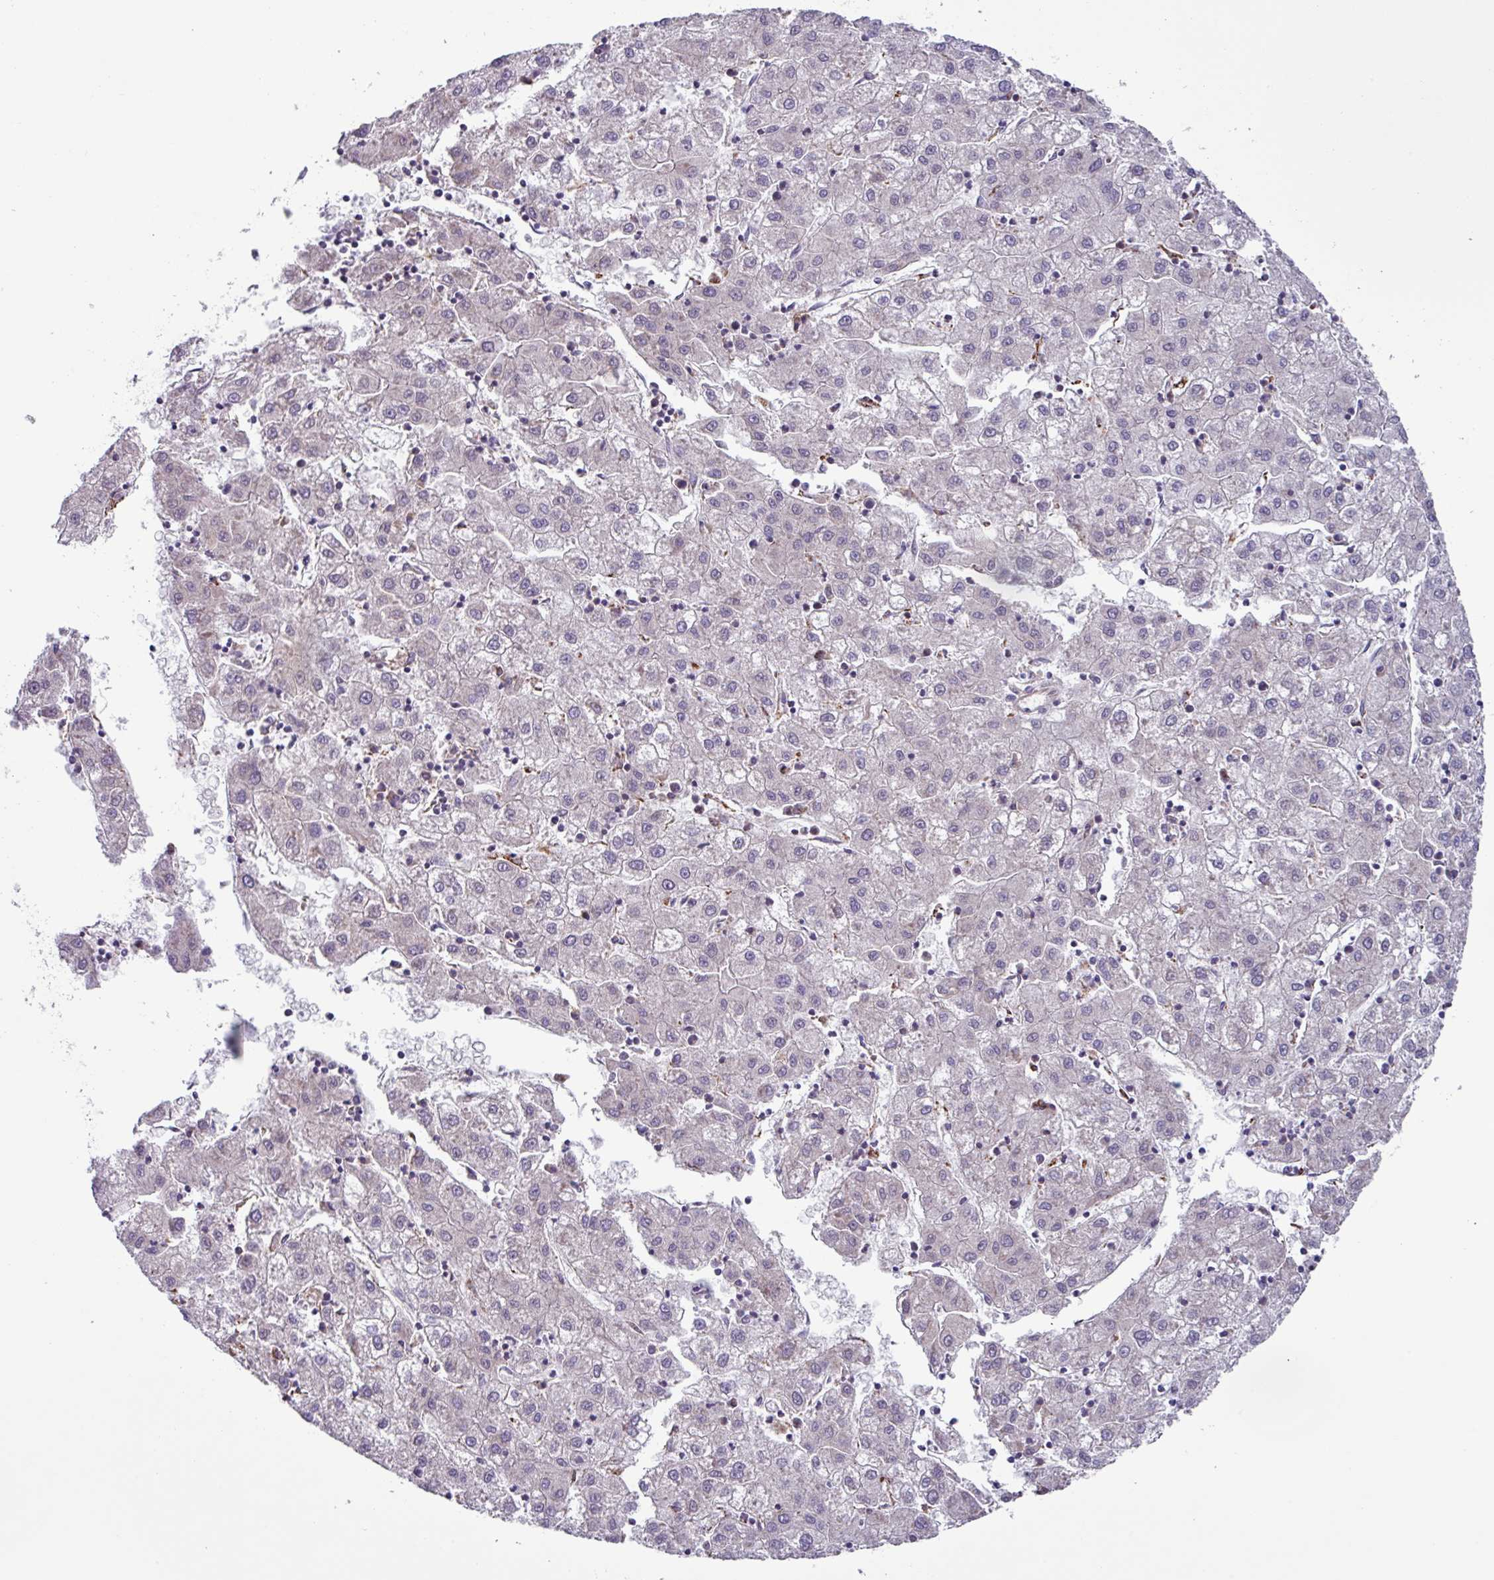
{"staining": {"intensity": "negative", "quantity": "none", "location": "none"}, "tissue": "liver cancer", "cell_type": "Tumor cells", "image_type": "cancer", "snomed": [{"axis": "morphology", "description": "Carcinoma, Hepatocellular, NOS"}, {"axis": "topography", "description": "Liver"}], "caption": "This is a photomicrograph of immunohistochemistry (IHC) staining of liver cancer (hepatocellular carcinoma), which shows no staining in tumor cells. (Brightfield microscopy of DAB immunohistochemistry (IHC) at high magnification).", "gene": "AKIRIN1", "patient": {"sex": "male", "age": 72}}